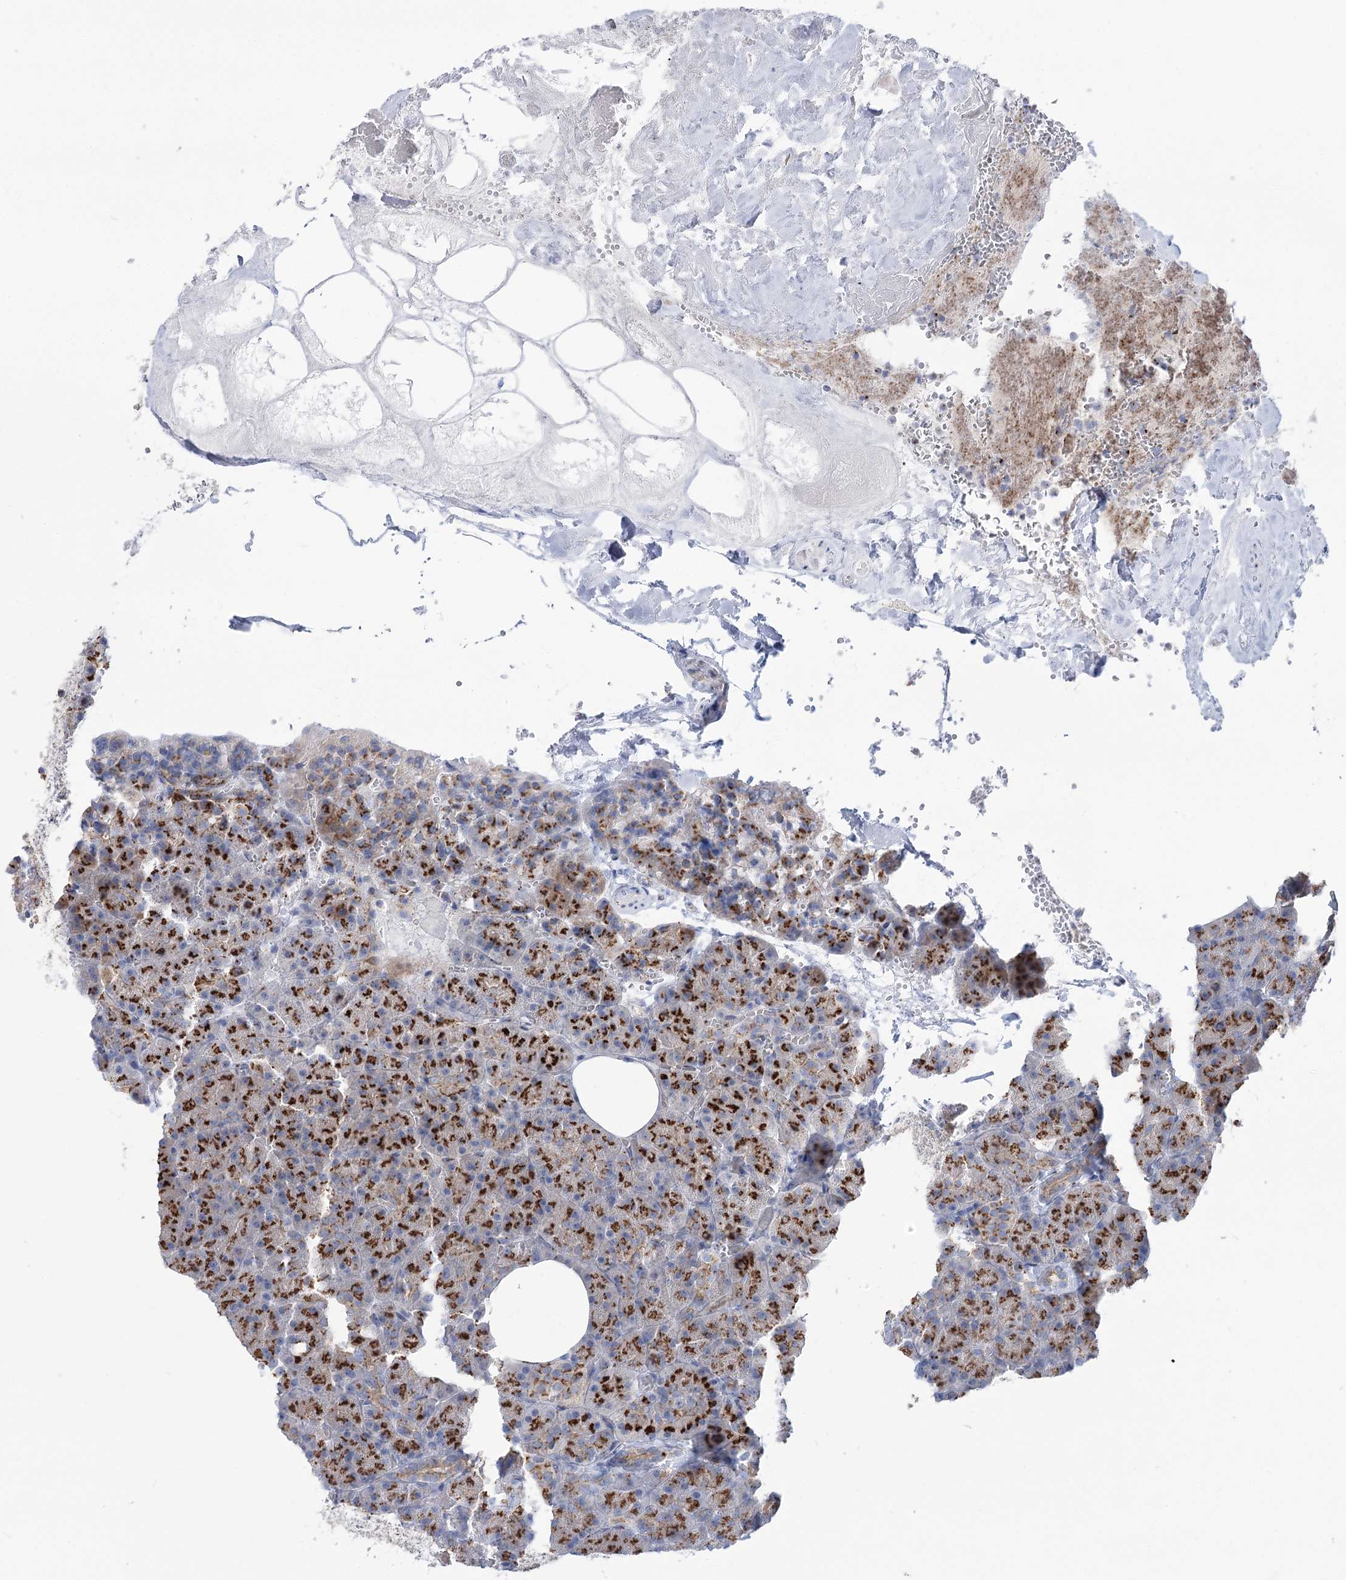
{"staining": {"intensity": "strong", "quantity": ">75%", "location": "cytoplasmic/membranous"}, "tissue": "pancreas", "cell_type": "Exocrine glandular cells", "image_type": "normal", "snomed": [{"axis": "morphology", "description": "Normal tissue, NOS"}, {"axis": "morphology", "description": "Carcinoid, malignant, NOS"}, {"axis": "topography", "description": "Pancreas"}], "caption": "A high amount of strong cytoplasmic/membranous positivity is identified in approximately >75% of exocrine glandular cells in normal pancreas.", "gene": "TMEM165", "patient": {"sex": "female", "age": 35}}